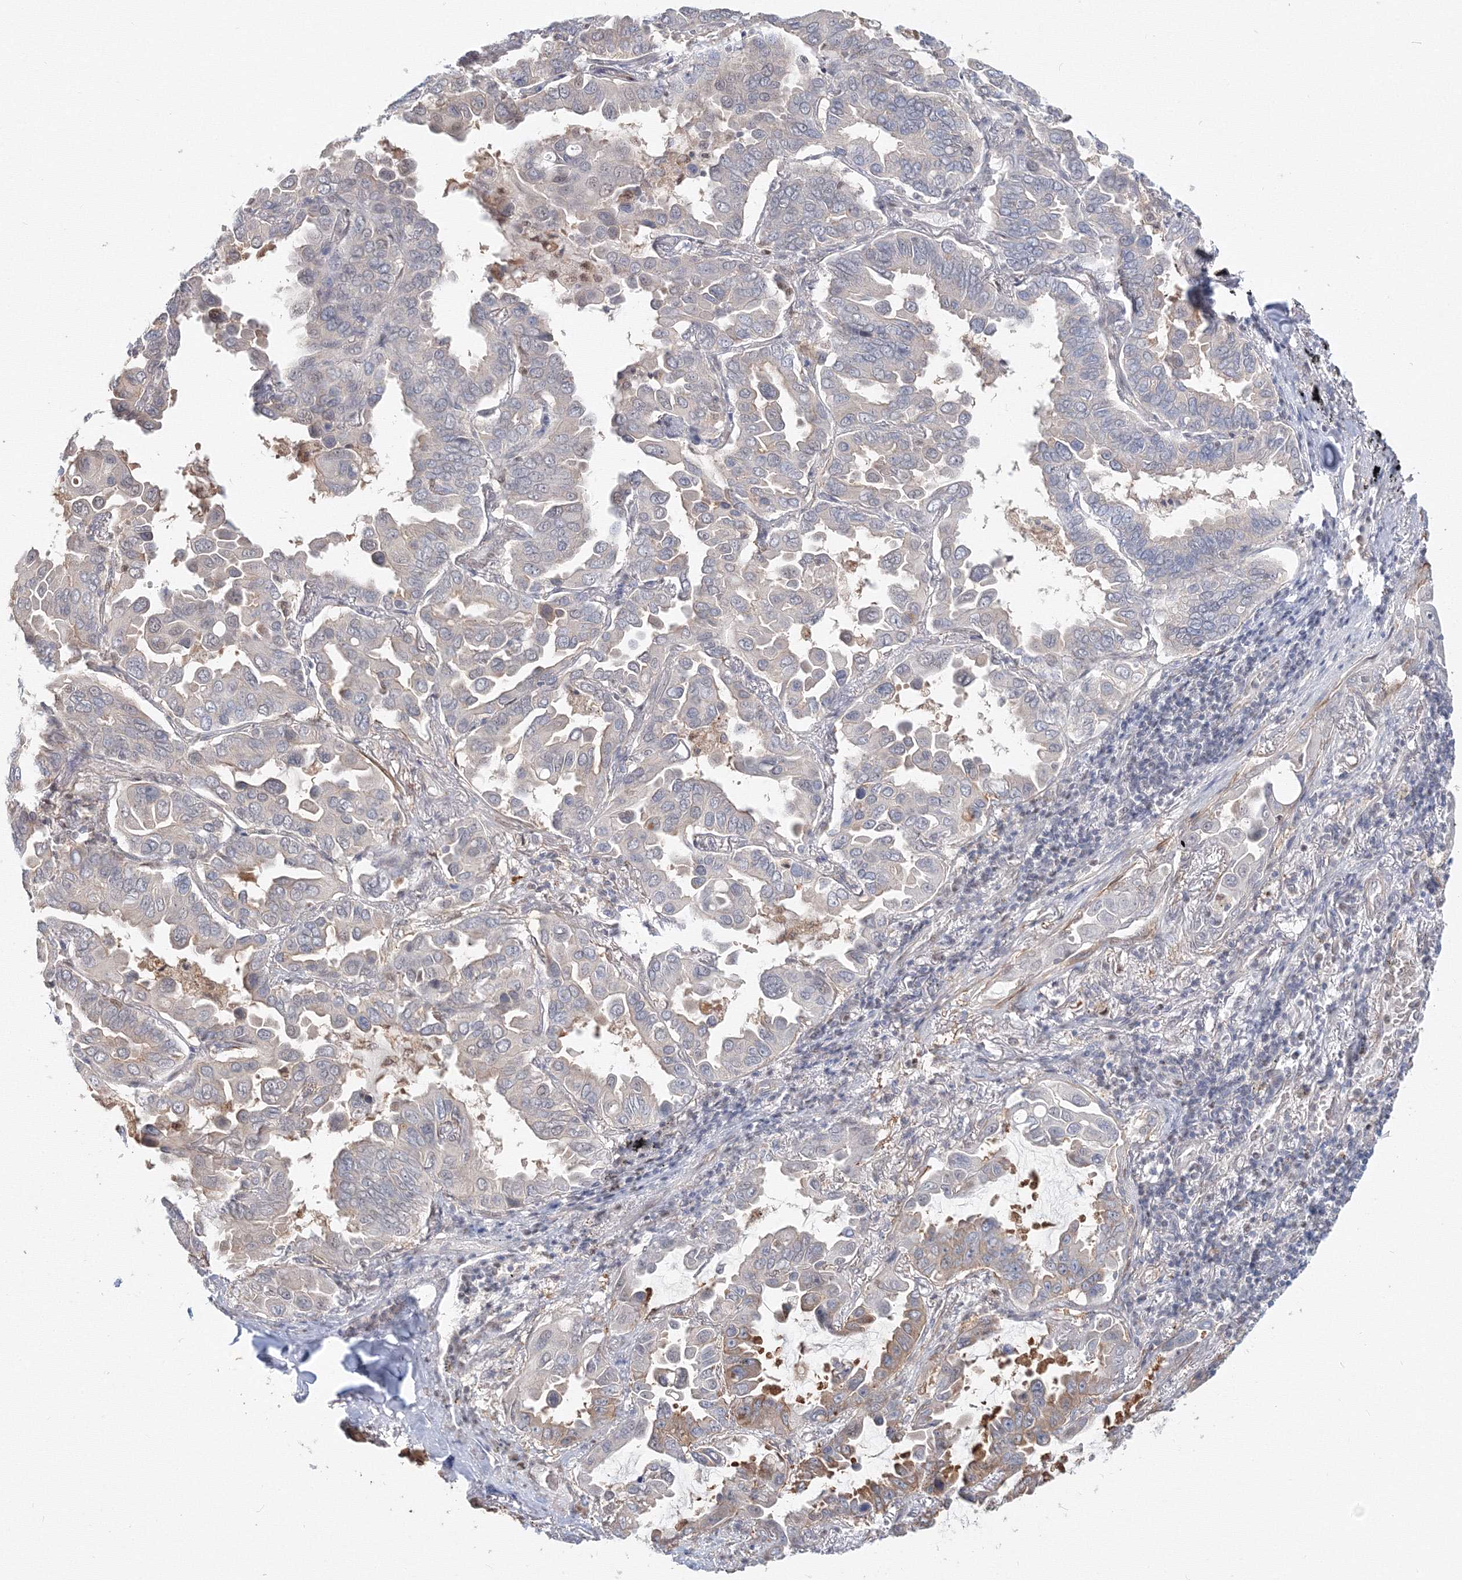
{"staining": {"intensity": "moderate", "quantity": "25%-75%", "location": "cytoplasmic/membranous"}, "tissue": "lung cancer", "cell_type": "Tumor cells", "image_type": "cancer", "snomed": [{"axis": "morphology", "description": "Adenocarcinoma, NOS"}, {"axis": "topography", "description": "Lung"}], "caption": "Immunohistochemistry (IHC) staining of lung cancer (adenocarcinoma), which demonstrates medium levels of moderate cytoplasmic/membranous positivity in about 25%-75% of tumor cells indicating moderate cytoplasmic/membranous protein positivity. The staining was performed using DAB (brown) for protein detection and nuclei were counterstained in hematoxylin (blue).", "gene": "ARHGAP21", "patient": {"sex": "male", "age": 64}}